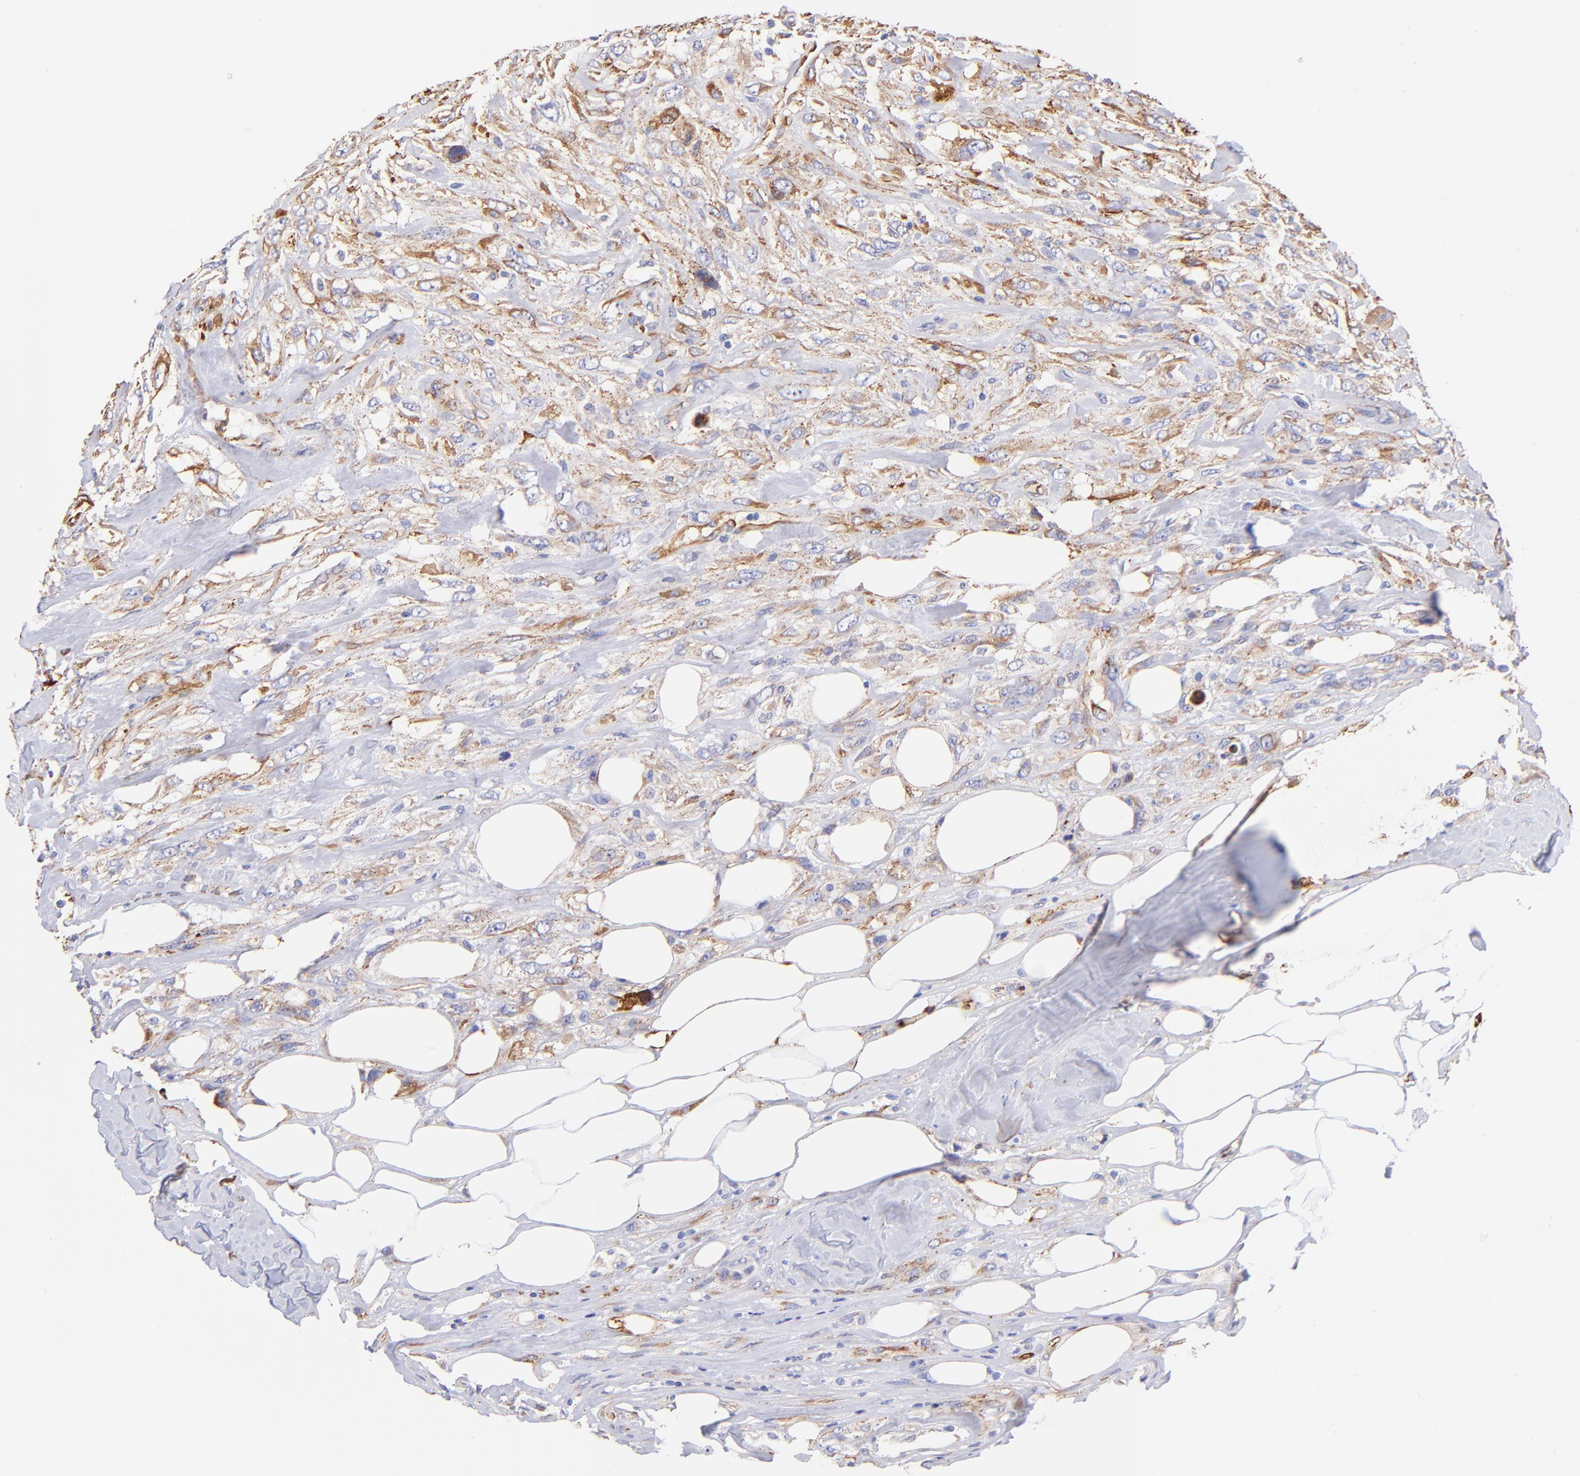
{"staining": {"intensity": "weak", "quantity": ">75%", "location": "cytoplasmic/membranous"}, "tissue": "breast cancer", "cell_type": "Tumor cells", "image_type": "cancer", "snomed": [{"axis": "morphology", "description": "Neoplasm, malignant, NOS"}, {"axis": "topography", "description": "Breast"}], "caption": "Weak cytoplasmic/membranous protein expression is identified in approximately >75% of tumor cells in neoplasm (malignant) (breast). (DAB (3,3'-diaminobenzidine) = brown stain, brightfield microscopy at high magnification).", "gene": "SPARC", "patient": {"sex": "female", "age": 50}}